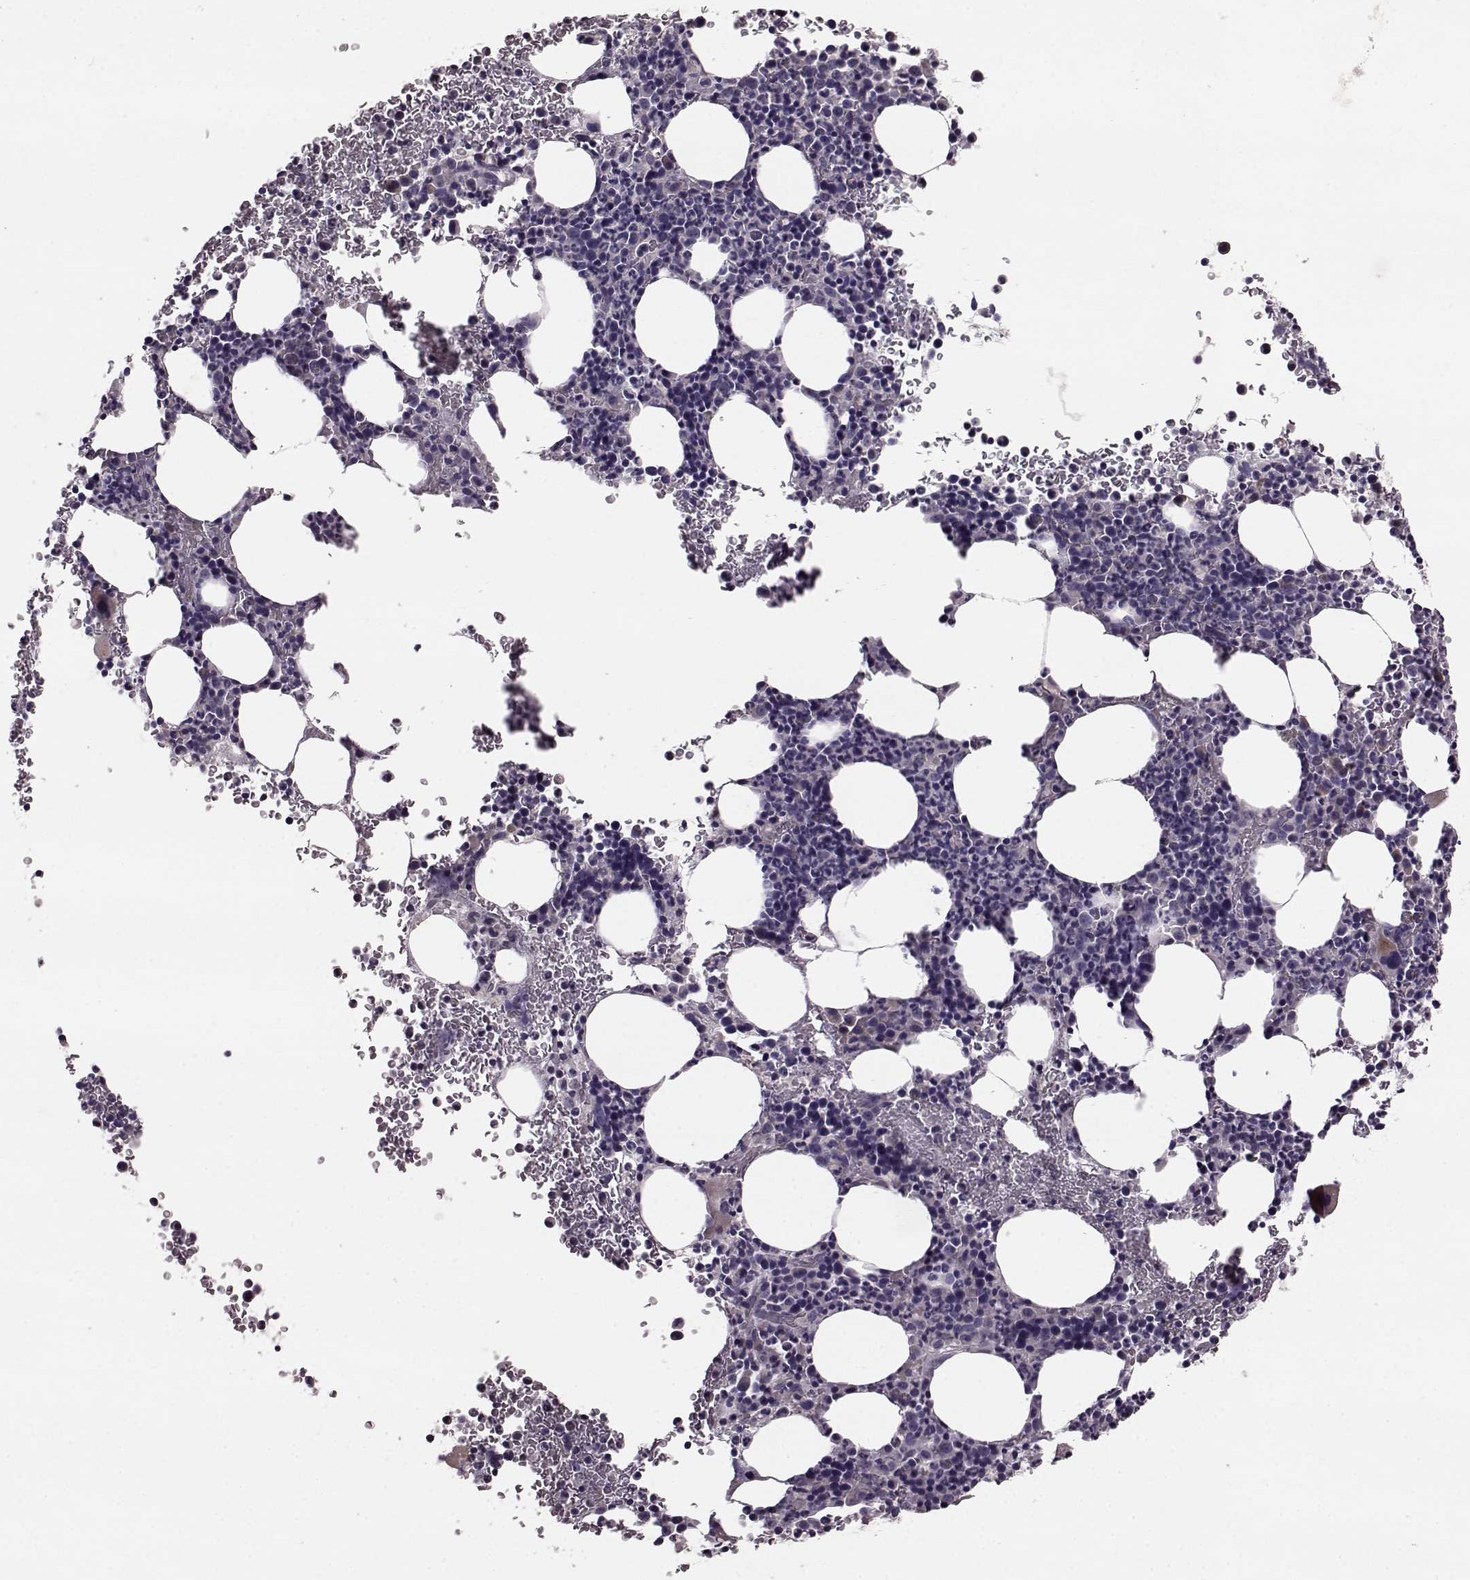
{"staining": {"intensity": "negative", "quantity": "none", "location": "none"}, "tissue": "bone marrow", "cell_type": "Hematopoietic cells", "image_type": "normal", "snomed": [{"axis": "morphology", "description": "Normal tissue, NOS"}, {"axis": "topography", "description": "Bone marrow"}], "caption": "The image shows no significant positivity in hematopoietic cells of bone marrow. The staining was performed using DAB (3,3'-diaminobenzidine) to visualize the protein expression in brown, while the nuclei were stained in blue with hematoxylin (Magnification: 20x).", "gene": "SLC52A3", "patient": {"sex": "male", "age": 72}}